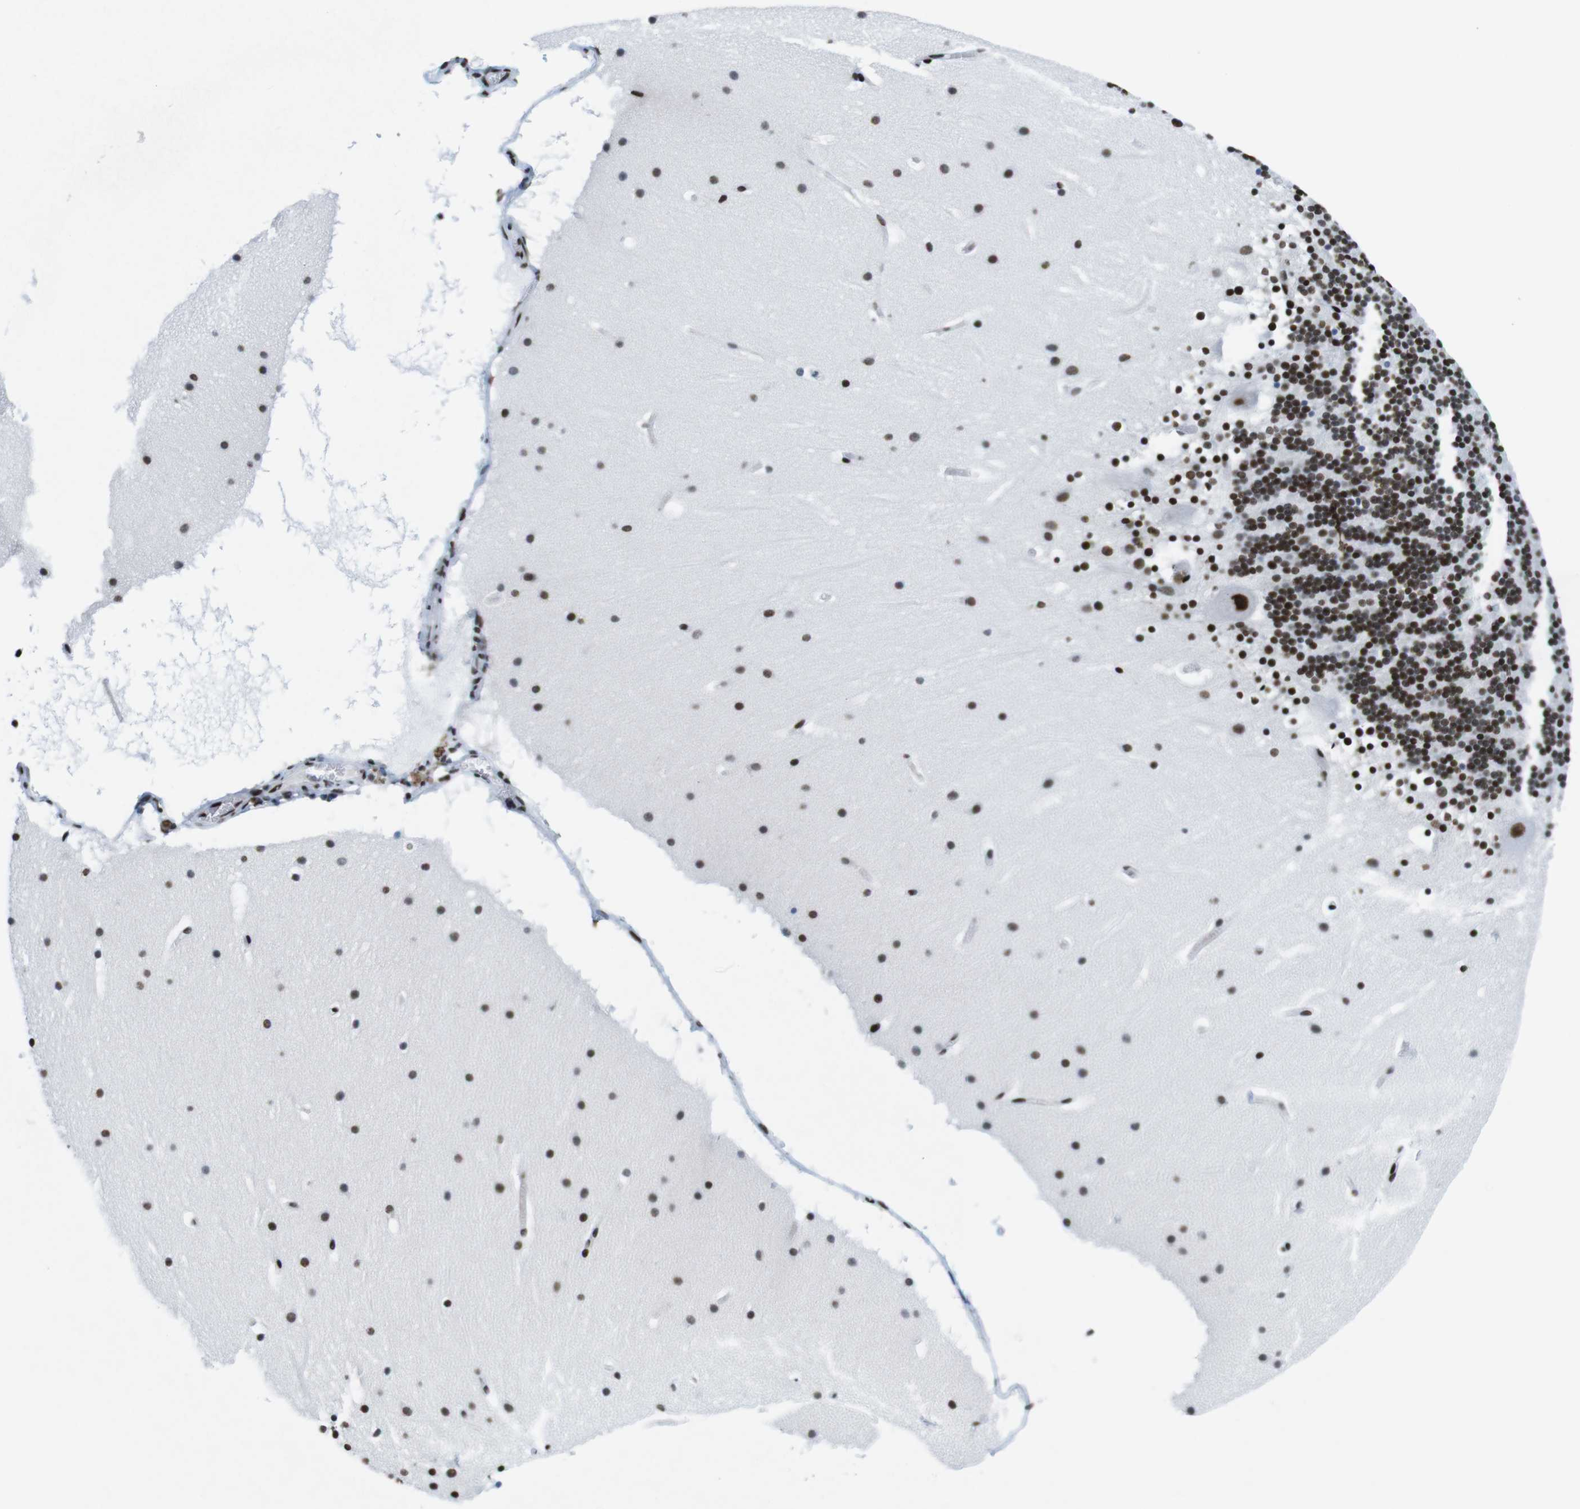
{"staining": {"intensity": "moderate", "quantity": ">75%", "location": "nuclear"}, "tissue": "cerebellum", "cell_type": "Cells in granular layer", "image_type": "normal", "snomed": [{"axis": "morphology", "description": "Normal tissue, NOS"}, {"axis": "topography", "description": "Cerebellum"}], "caption": "An immunohistochemistry image of benign tissue is shown. Protein staining in brown labels moderate nuclear positivity in cerebellum within cells in granular layer.", "gene": "CITED2", "patient": {"sex": "male", "age": 45}}